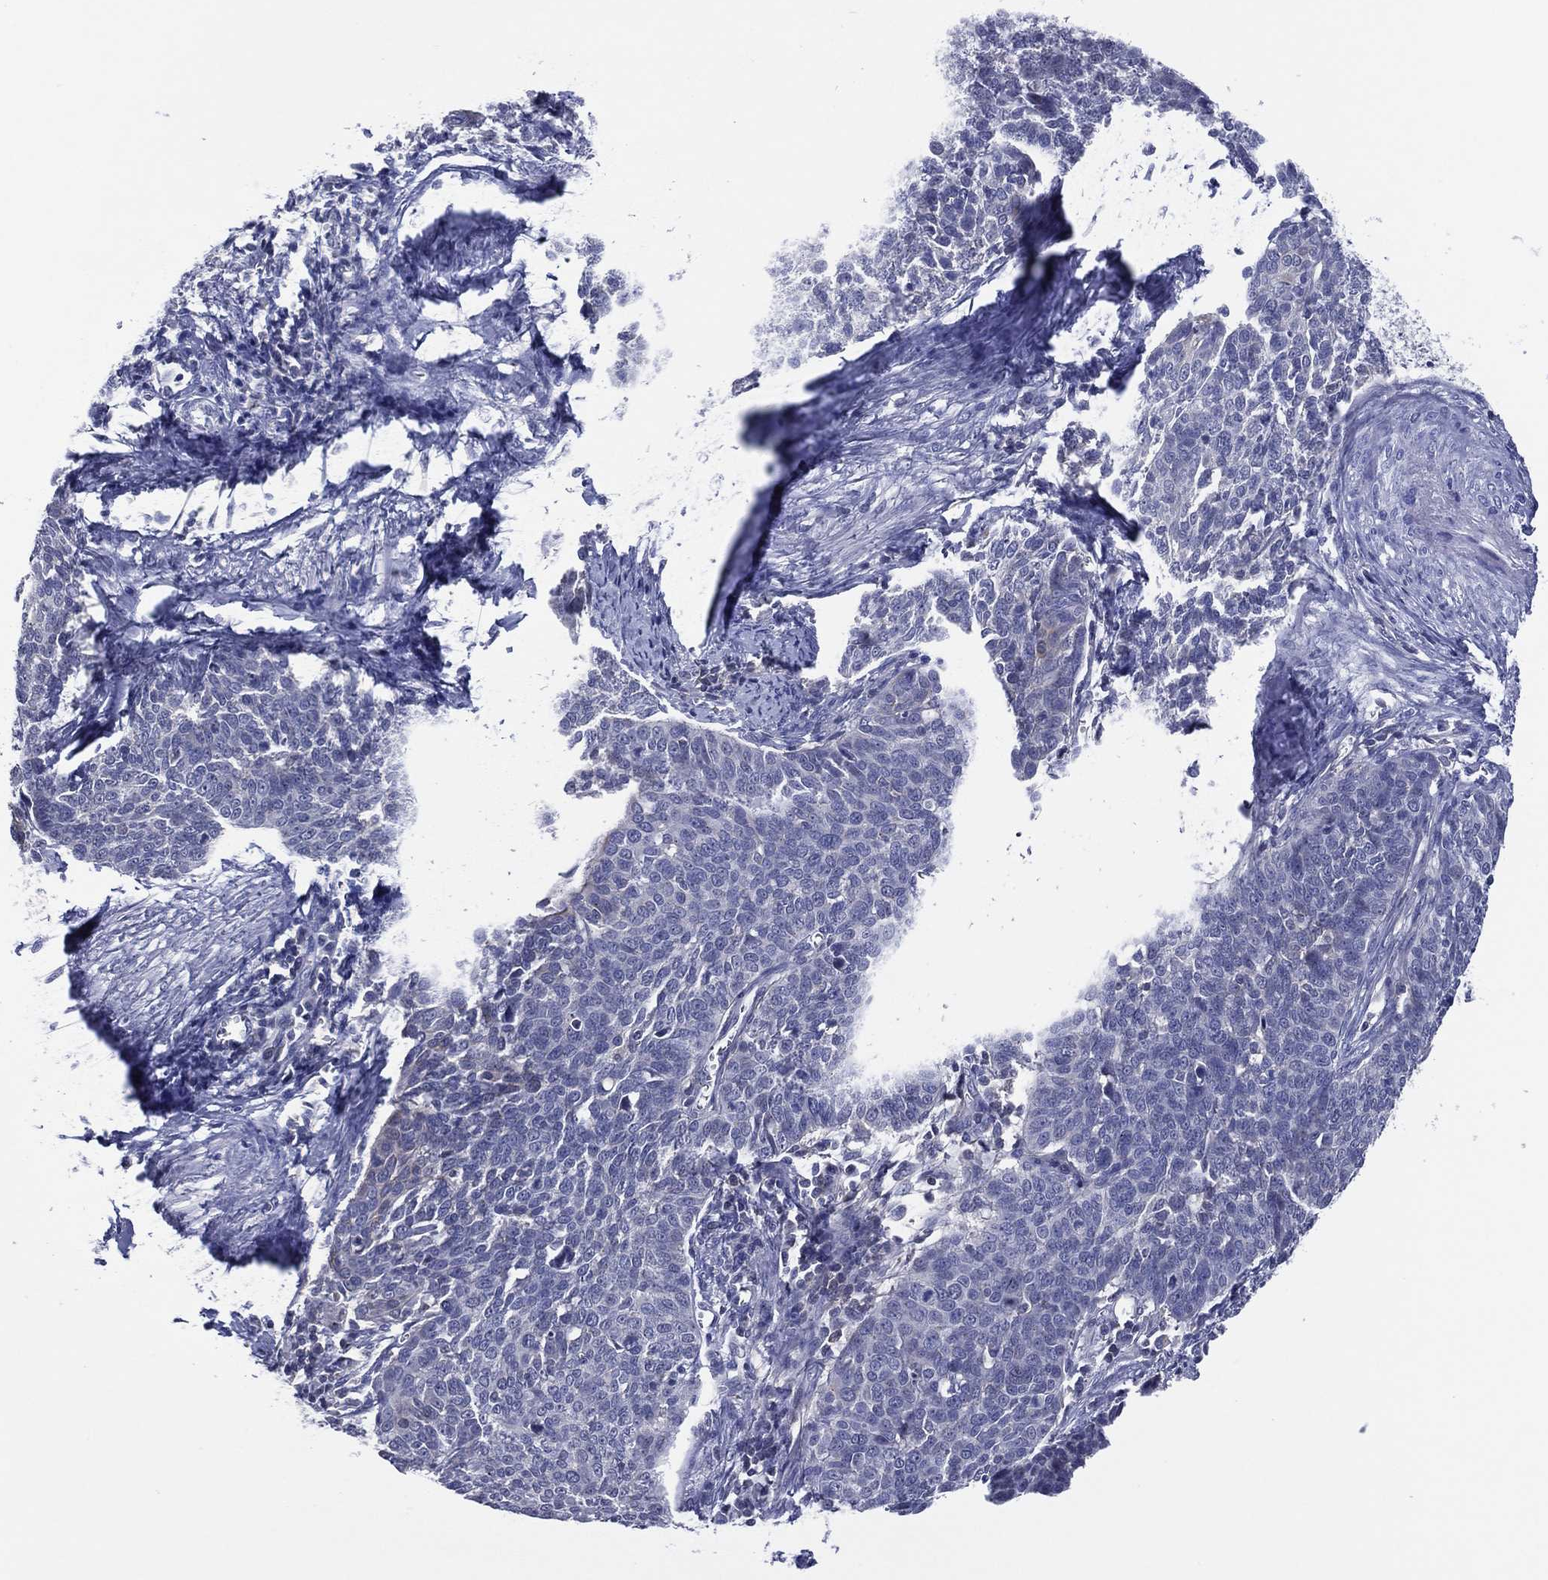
{"staining": {"intensity": "negative", "quantity": "none", "location": "none"}, "tissue": "cervical cancer", "cell_type": "Tumor cells", "image_type": "cancer", "snomed": [{"axis": "morphology", "description": "Normal tissue, NOS"}, {"axis": "morphology", "description": "Squamous cell carcinoma, NOS"}, {"axis": "topography", "description": "Cervix"}], "caption": "Immunohistochemical staining of human cervical cancer displays no significant positivity in tumor cells.", "gene": "TRIM31", "patient": {"sex": "female", "age": 39}}